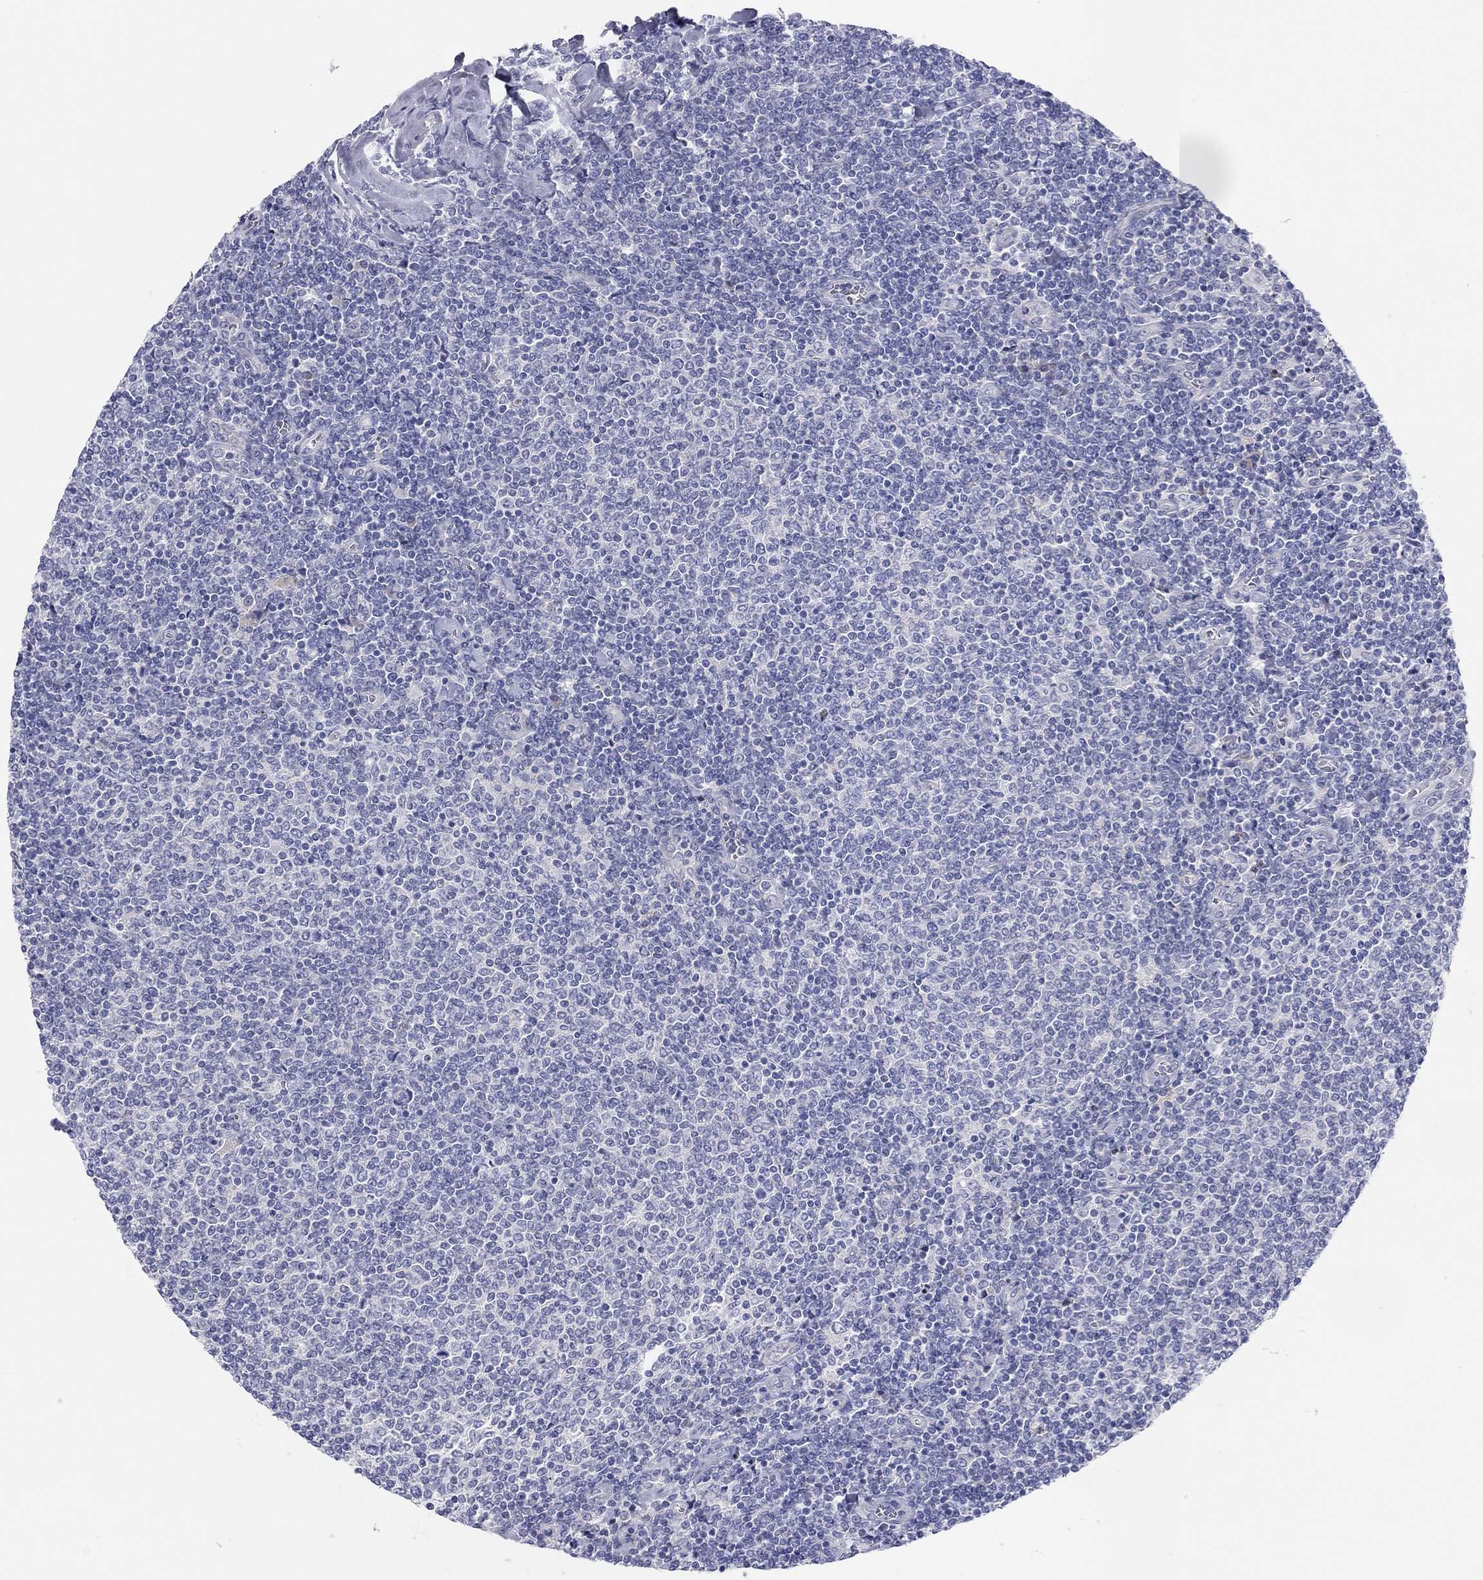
{"staining": {"intensity": "negative", "quantity": "none", "location": "none"}, "tissue": "lymphoma", "cell_type": "Tumor cells", "image_type": "cancer", "snomed": [{"axis": "morphology", "description": "Malignant lymphoma, non-Hodgkin's type, Low grade"}, {"axis": "topography", "description": "Lymph node"}], "caption": "Immunohistochemistry of lymphoma exhibits no positivity in tumor cells.", "gene": "ST7L", "patient": {"sex": "male", "age": 52}}